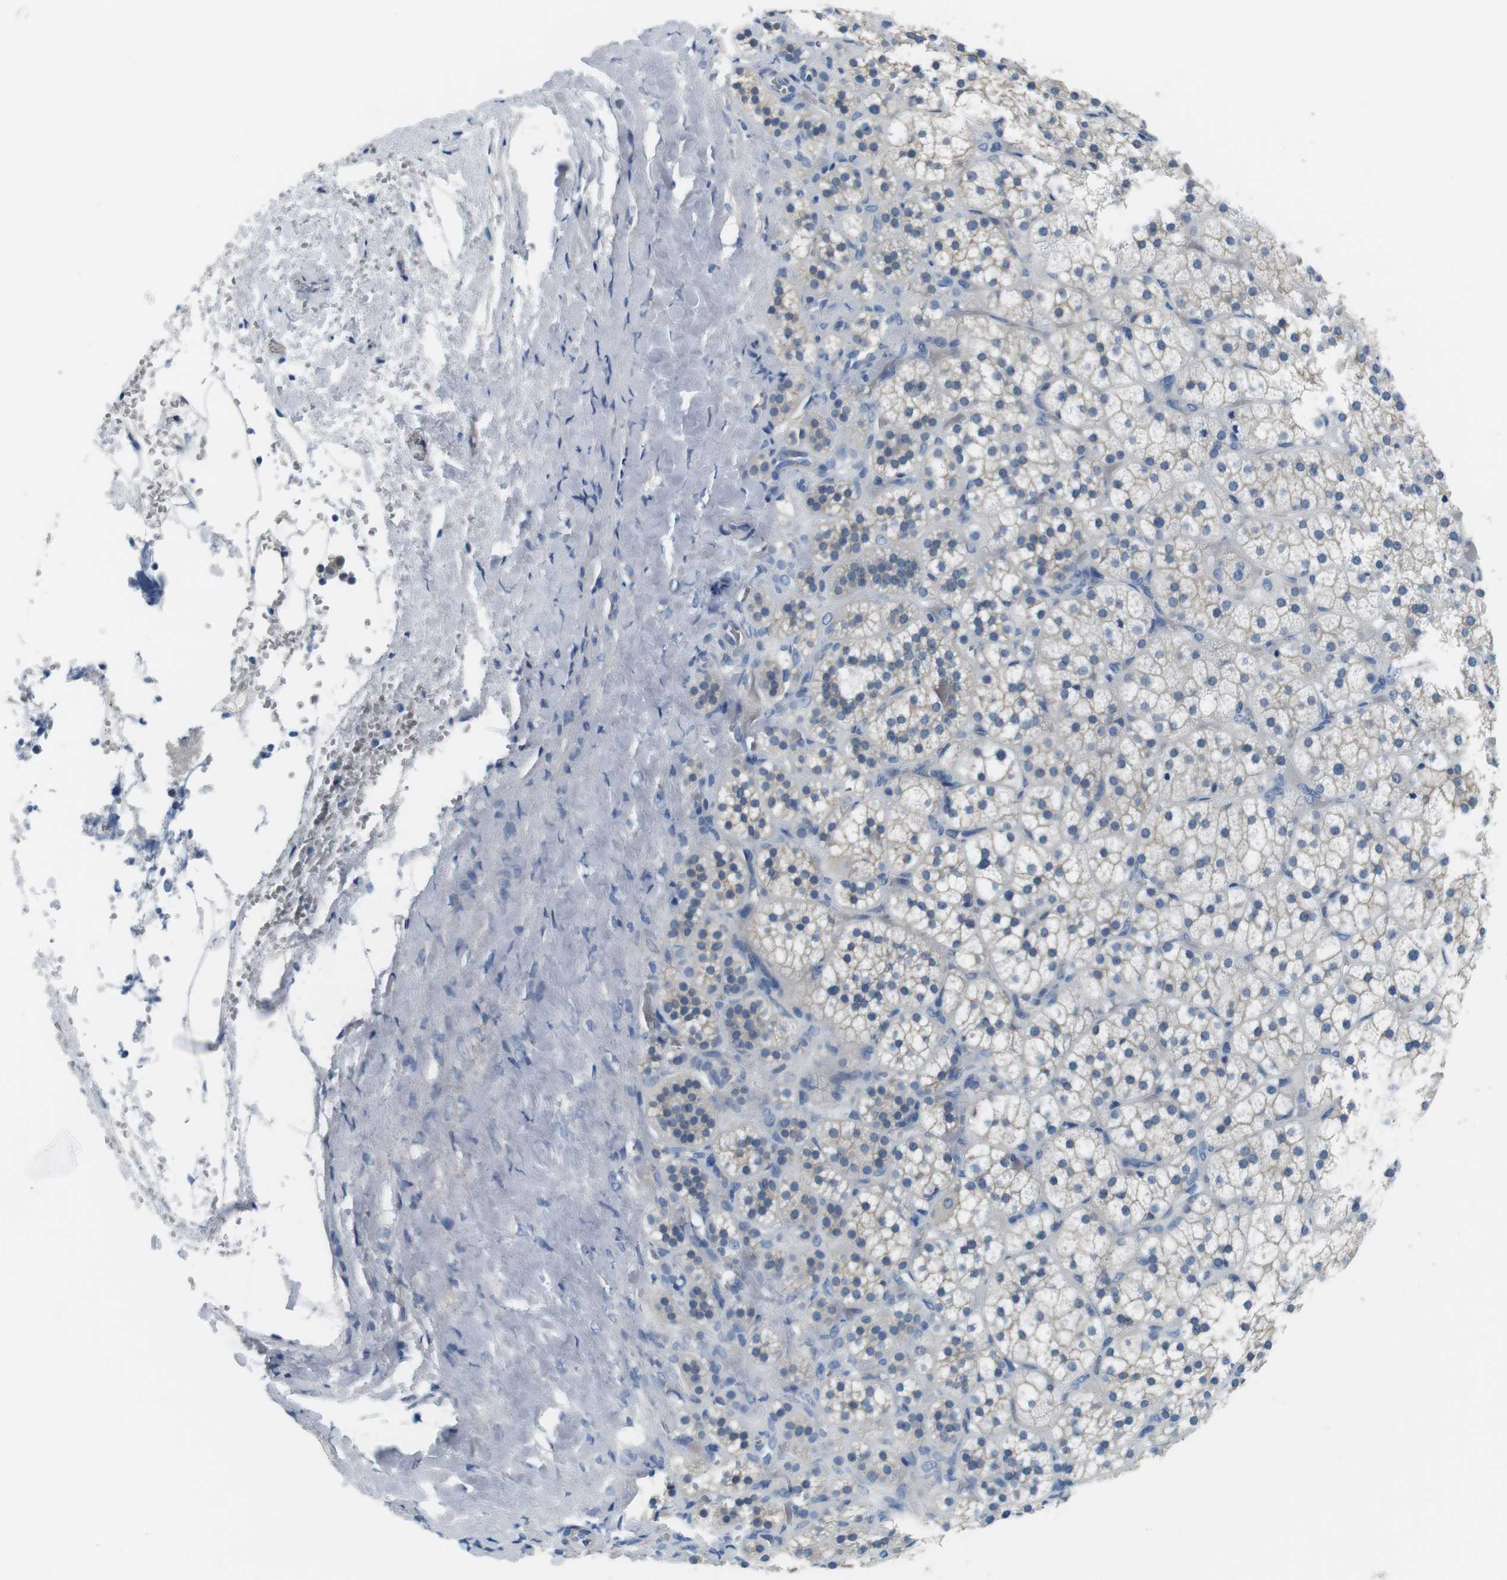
{"staining": {"intensity": "weak", "quantity": "25%-75%", "location": "cytoplasmic/membranous"}, "tissue": "adrenal gland", "cell_type": "Glandular cells", "image_type": "normal", "snomed": [{"axis": "morphology", "description": "Normal tissue, NOS"}, {"axis": "topography", "description": "Adrenal gland"}], "caption": "Brown immunohistochemical staining in normal human adrenal gland exhibits weak cytoplasmic/membranous staining in approximately 25%-75% of glandular cells. The staining was performed using DAB, with brown indicating positive protein expression. Nuclei are stained blue with hematoxylin.", "gene": "SLC6A6", "patient": {"sex": "female", "age": 71}}